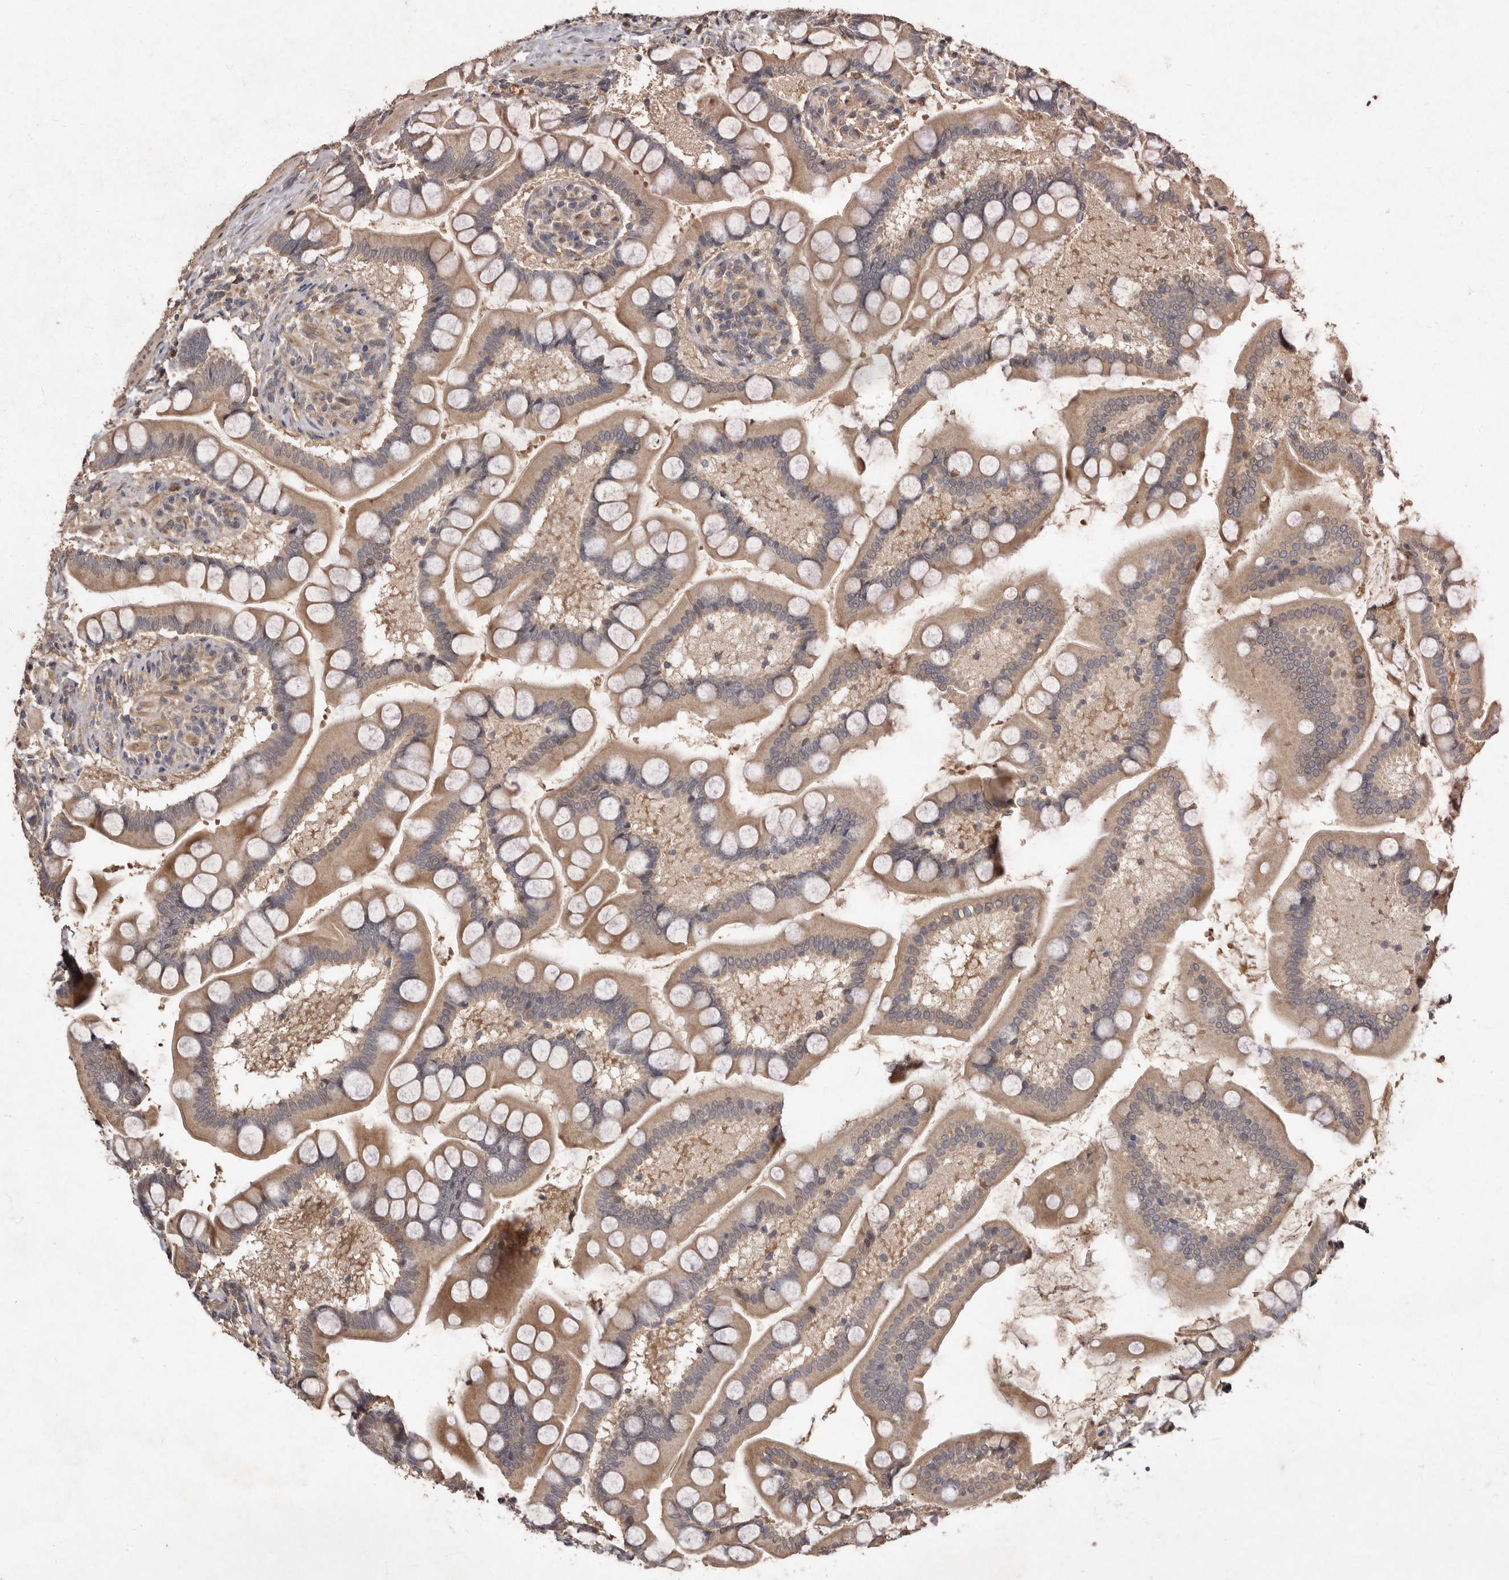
{"staining": {"intensity": "moderate", "quantity": "25%-75%", "location": "cytoplasmic/membranous"}, "tissue": "small intestine", "cell_type": "Glandular cells", "image_type": "normal", "snomed": [{"axis": "morphology", "description": "Normal tissue, NOS"}, {"axis": "topography", "description": "Small intestine"}], "caption": "IHC of benign human small intestine shows medium levels of moderate cytoplasmic/membranous staining in about 25%-75% of glandular cells. (Stains: DAB (3,3'-diaminobenzidine) in brown, nuclei in blue, Microscopy: brightfield microscopy at high magnification).", "gene": "KIF26B", "patient": {"sex": "male", "age": 41}}